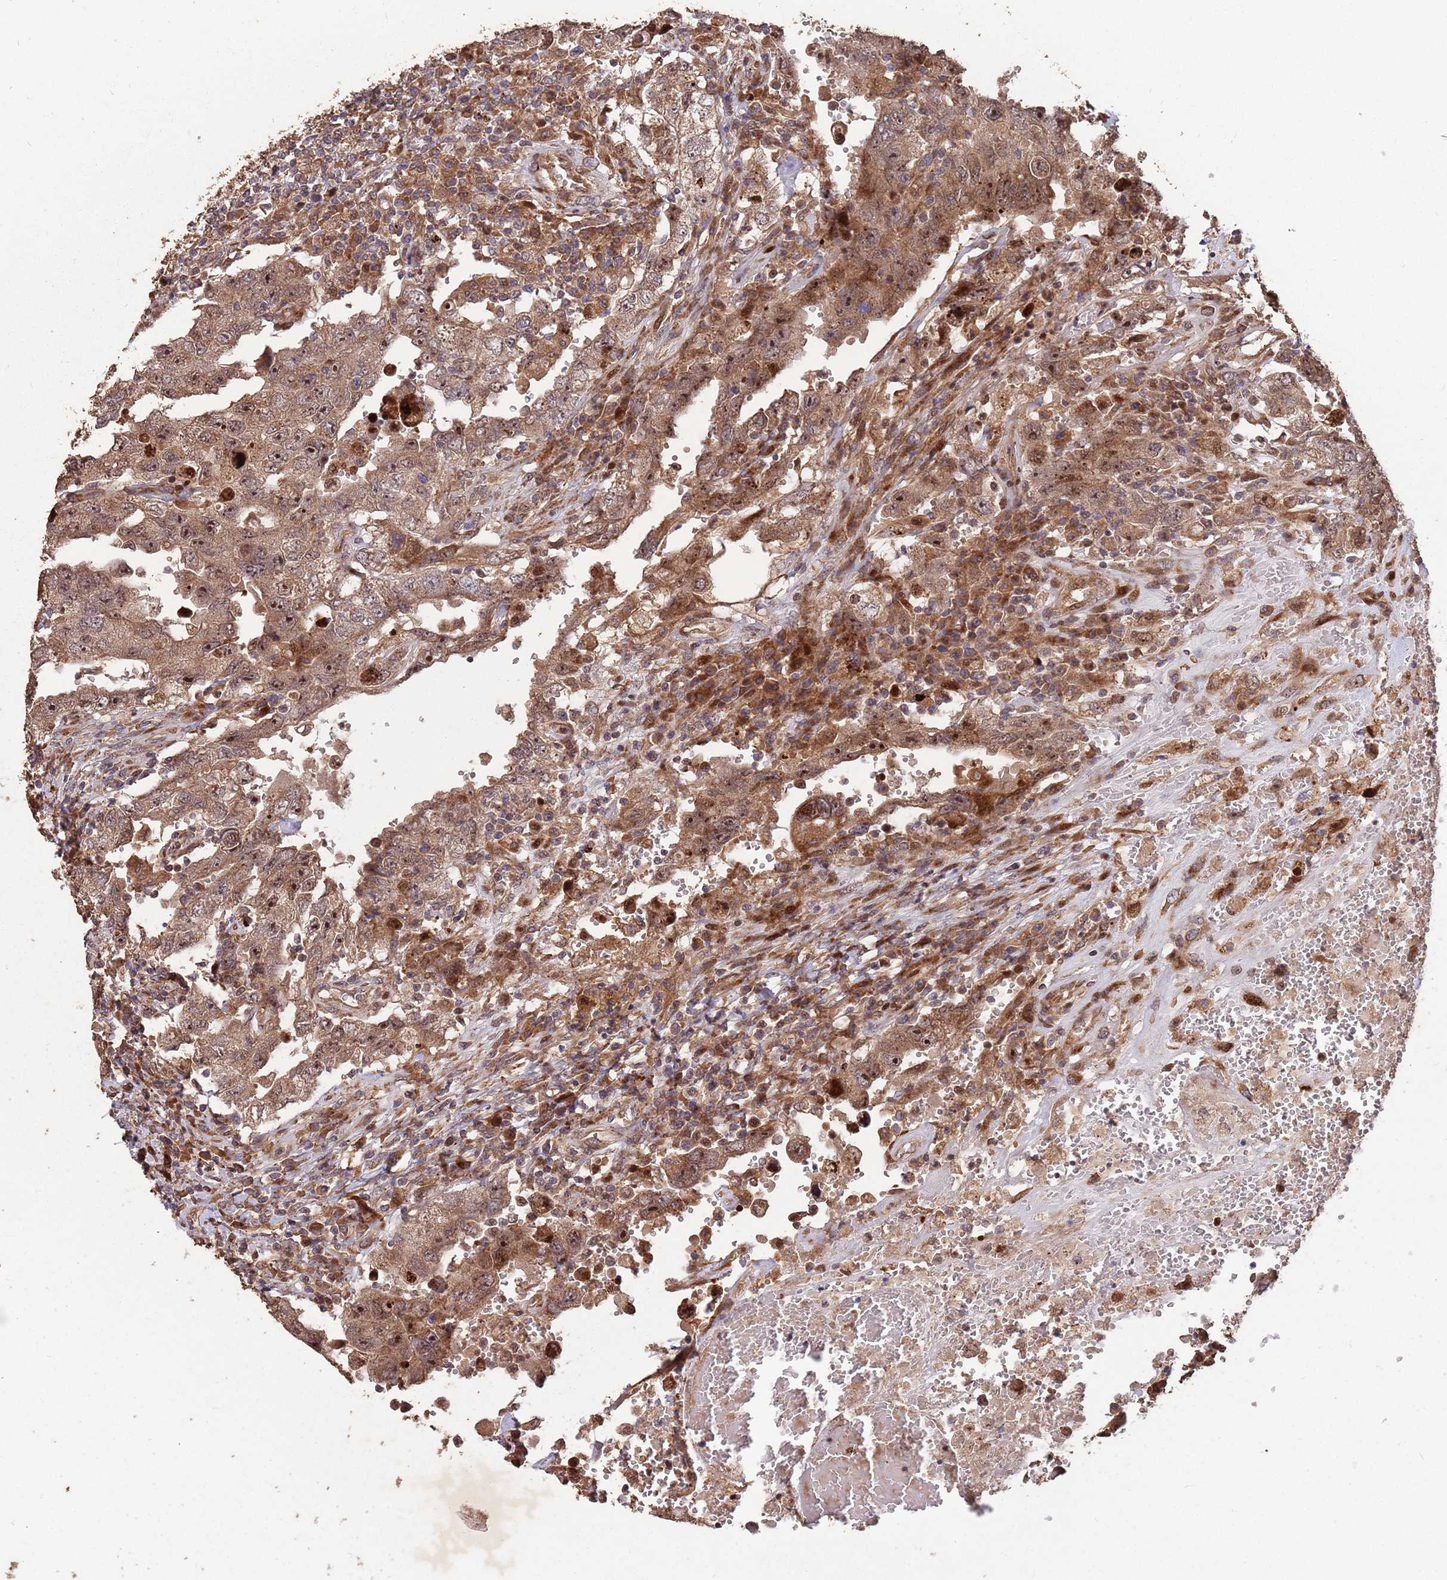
{"staining": {"intensity": "moderate", "quantity": ">75%", "location": "cytoplasmic/membranous,nuclear"}, "tissue": "testis cancer", "cell_type": "Tumor cells", "image_type": "cancer", "snomed": [{"axis": "morphology", "description": "Carcinoma, Embryonal, NOS"}, {"axis": "topography", "description": "Testis"}], "caption": "Embryonal carcinoma (testis) was stained to show a protein in brown. There is medium levels of moderate cytoplasmic/membranous and nuclear expression in approximately >75% of tumor cells. (brown staining indicates protein expression, while blue staining denotes nuclei).", "gene": "ZNF428", "patient": {"sex": "male", "age": 26}}